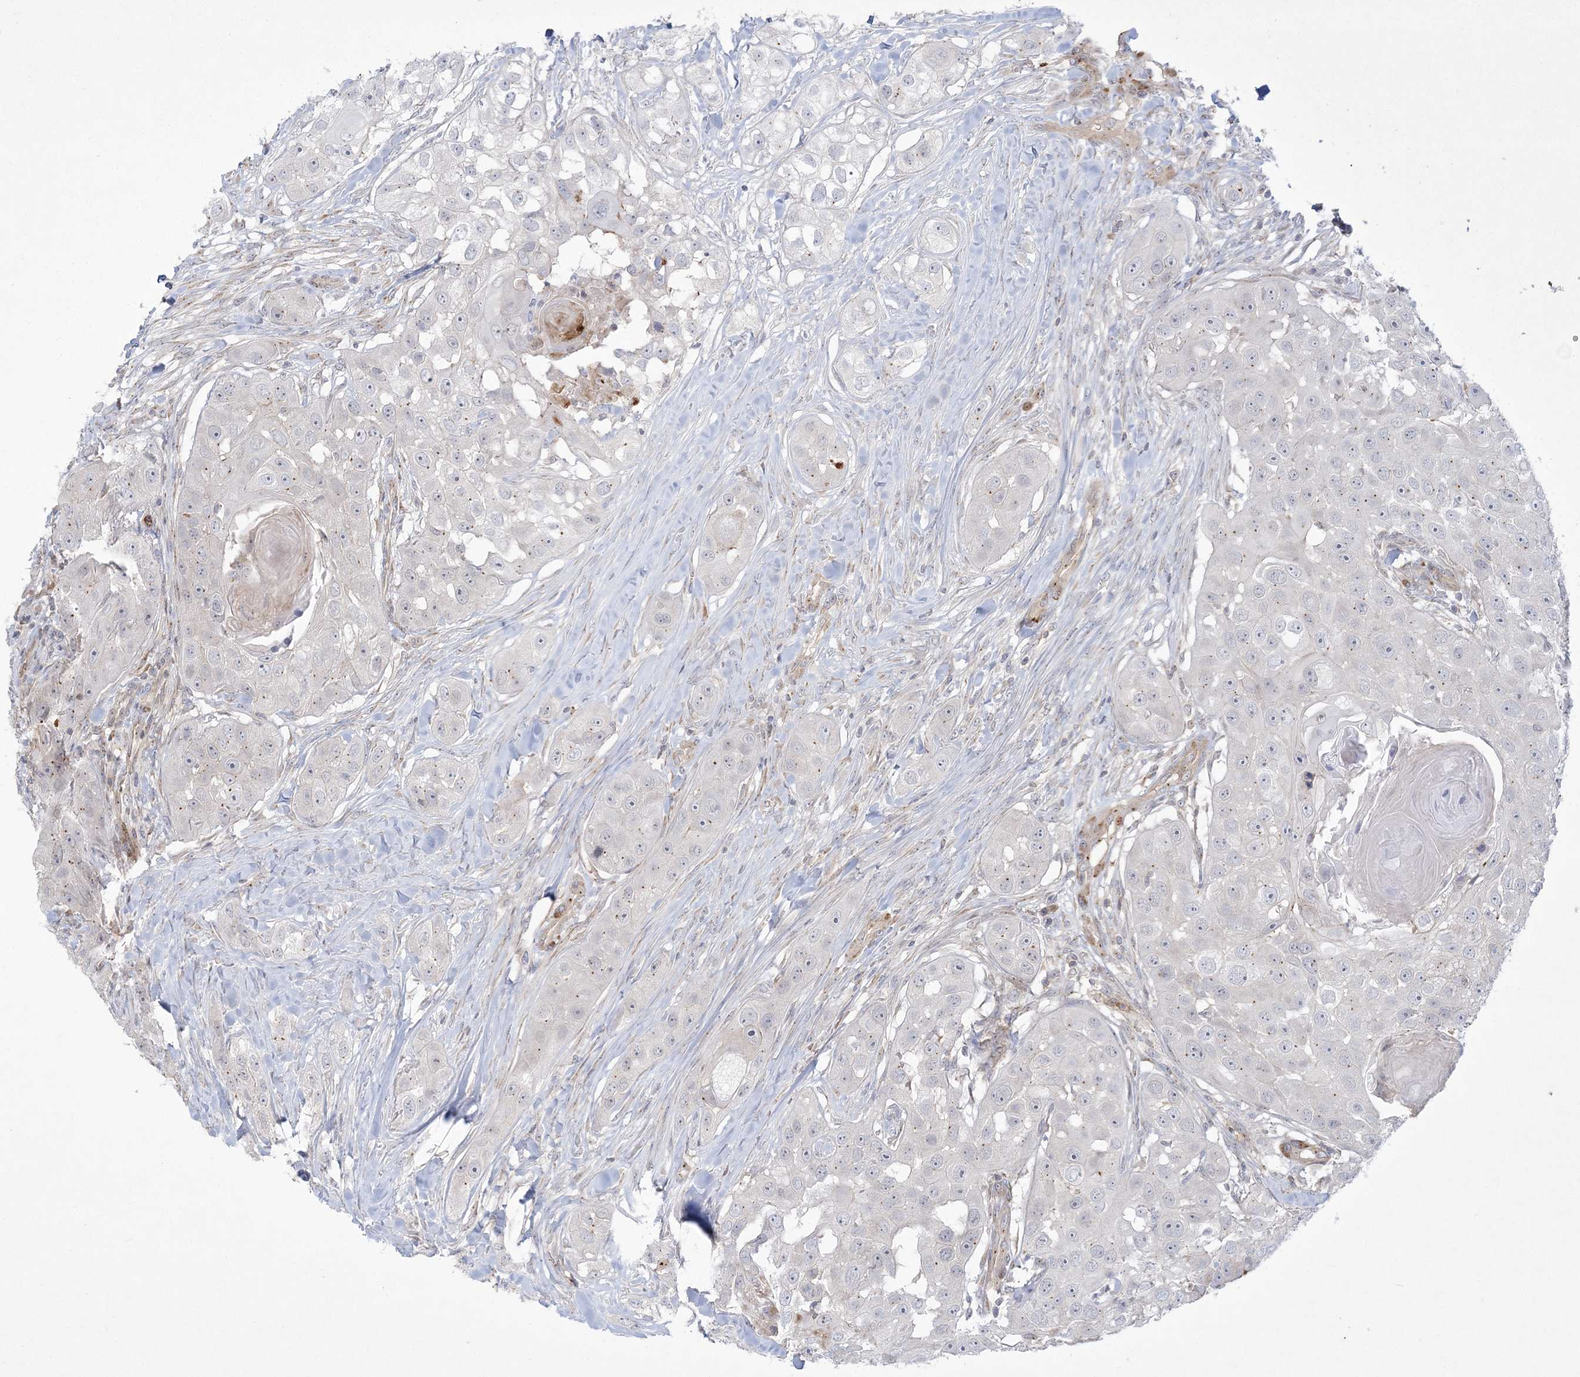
{"staining": {"intensity": "negative", "quantity": "none", "location": "none"}, "tissue": "head and neck cancer", "cell_type": "Tumor cells", "image_type": "cancer", "snomed": [{"axis": "morphology", "description": "Normal tissue, NOS"}, {"axis": "morphology", "description": "Squamous cell carcinoma, NOS"}, {"axis": "topography", "description": "Skeletal muscle"}, {"axis": "topography", "description": "Head-Neck"}], "caption": "Micrograph shows no protein positivity in tumor cells of head and neck squamous cell carcinoma tissue. Nuclei are stained in blue.", "gene": "ADAMTS12", "patient": {"sex": "male", "age": 51}}